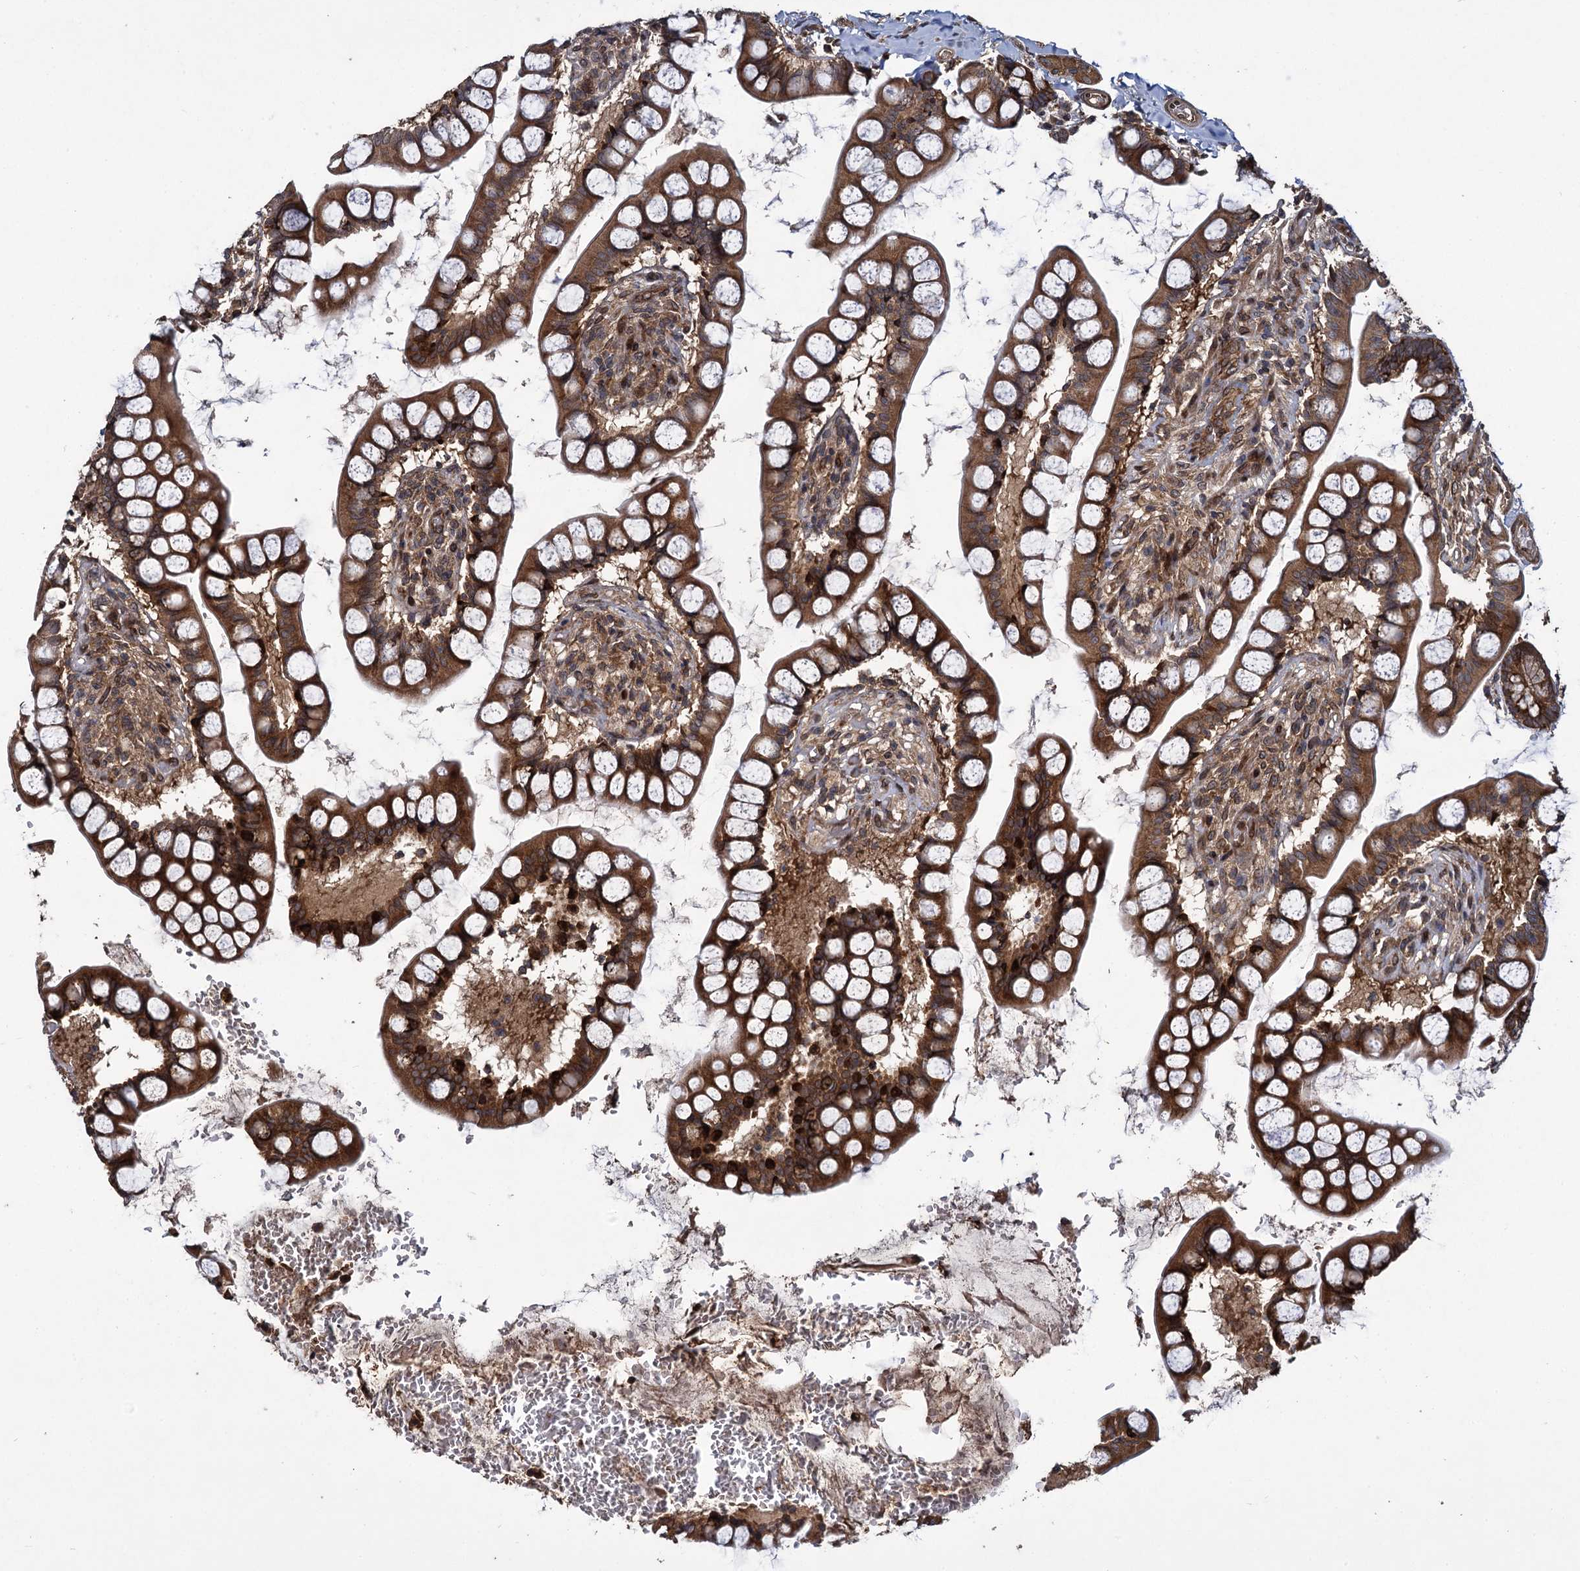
{"staining": {"intensity": "strong", "quantity": ">75%", "location": "cytoplasmic/membranous"}, "tissue": "small intestine", "cell_type": "Glandular cells", "image_type": "normal", "snomed": [{"axis": "morphology", "description": "Normal tissue, NOS"}, {"axis": "topography", "description": "Small intestine"}], "caption": "Human small intestine stained with a brown dye shows strong cytoplasmic/membranous positive positivity in about >75% of glandular cells.", "gene": "DCP1B", "patient": {"sex": "male", "age": 52}}